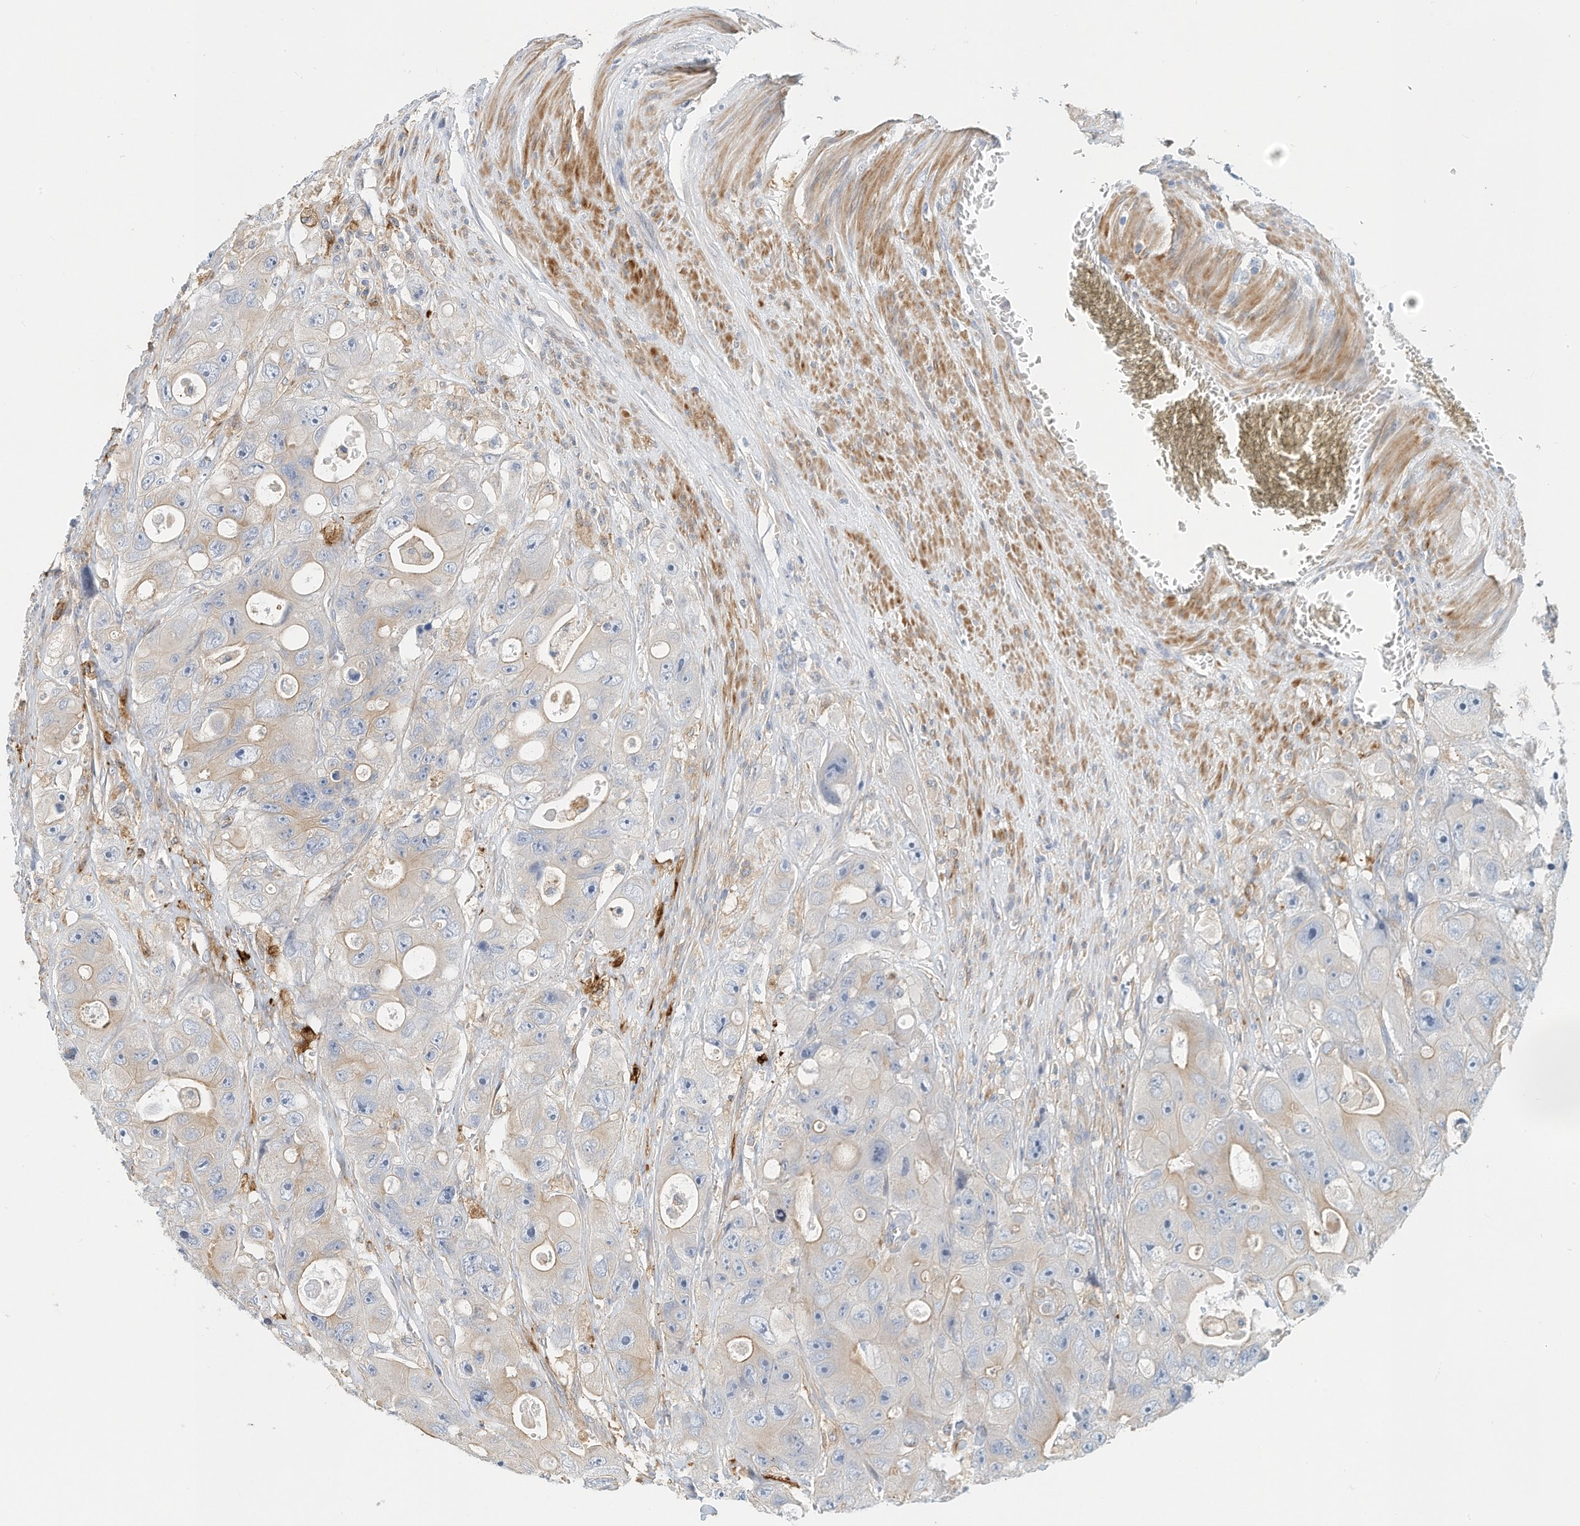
{"staining": {"intensity": "moderate", "quantity": "<25%", "location": "cytoplasmic/membranous"}, "tissue": "colorectal cancer", "cell_type": "Tumor cells", "image_type": "cancer", "snomed": [{"axis": "morphology", "description": "Adenocarcinoma, NOS"}, {"axis": "topography", "description": "Colon"}], "caption": "The immunohistochemical stain shows moderate cytoplasmic/membranous positivity in tumor cells of colorectal cancer tissue.", "gene": "MICAL1", "patient": {"sex": "female", "age": 46}}